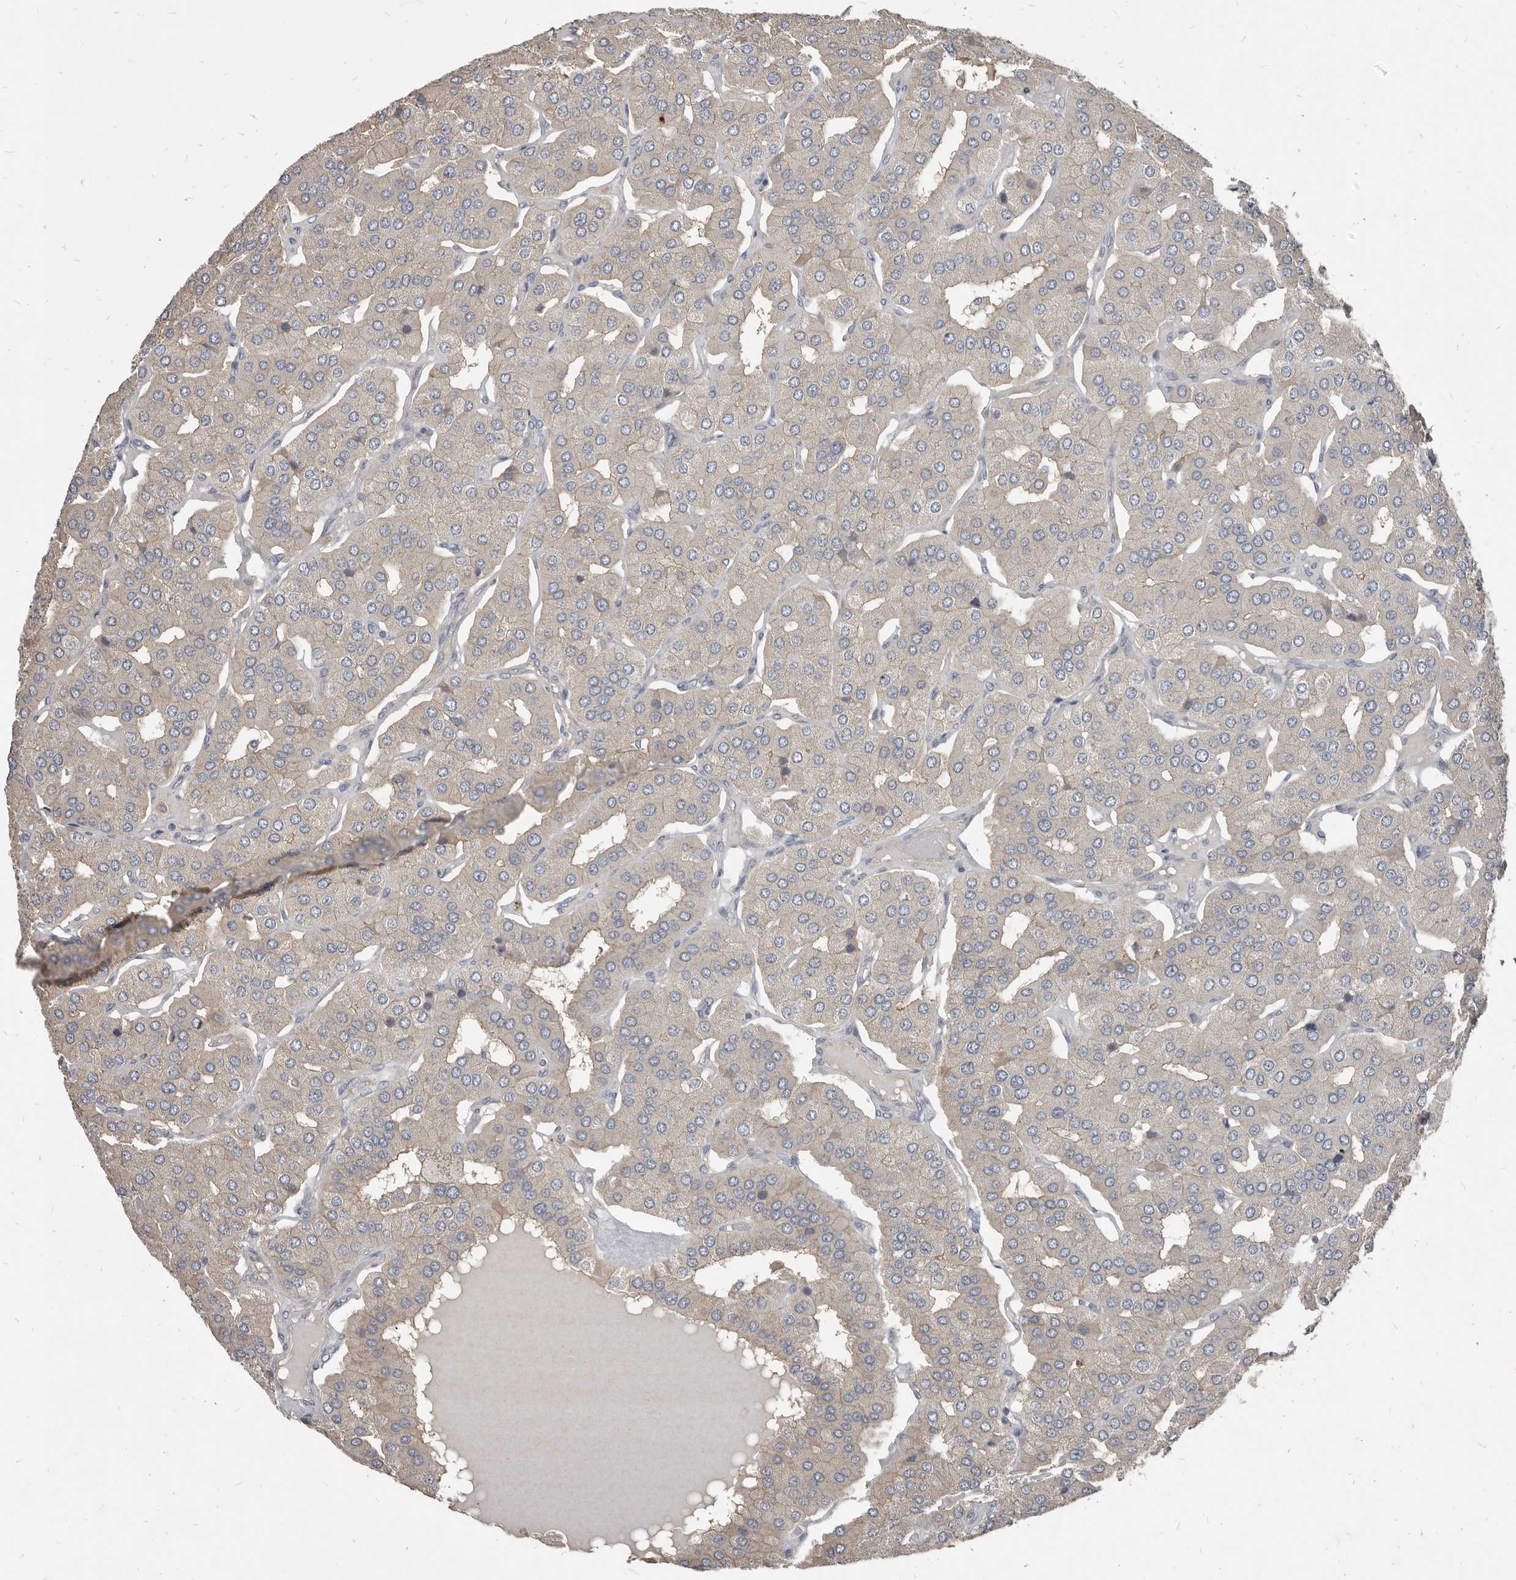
{"staining": {"intensity": "weak", "quantity": "<25%", "location": "cytoplasmic/membranous"}, "tissue": "parathyroid gland", "cell_type": "Glandular cells", "image_type": "normal", "snomed": [{"axis": "morphology", "description": "Normal tissue, NOS"}, {"axis": "morphology", "description": "Adenoma, NOS"}, {"axis": "topography", "description": "Parathyroid gland"}], "caption": "High magnification brightfield microscopy of normal parathyroid gland stained with DAB (3,3'-diaminobenzidine) (brown) and counterstained with hematoxylin (blue): glandular cells show no significant positivity.", "gene": "AKNAD1", "patient": {"sex": "female", "age": 86}}